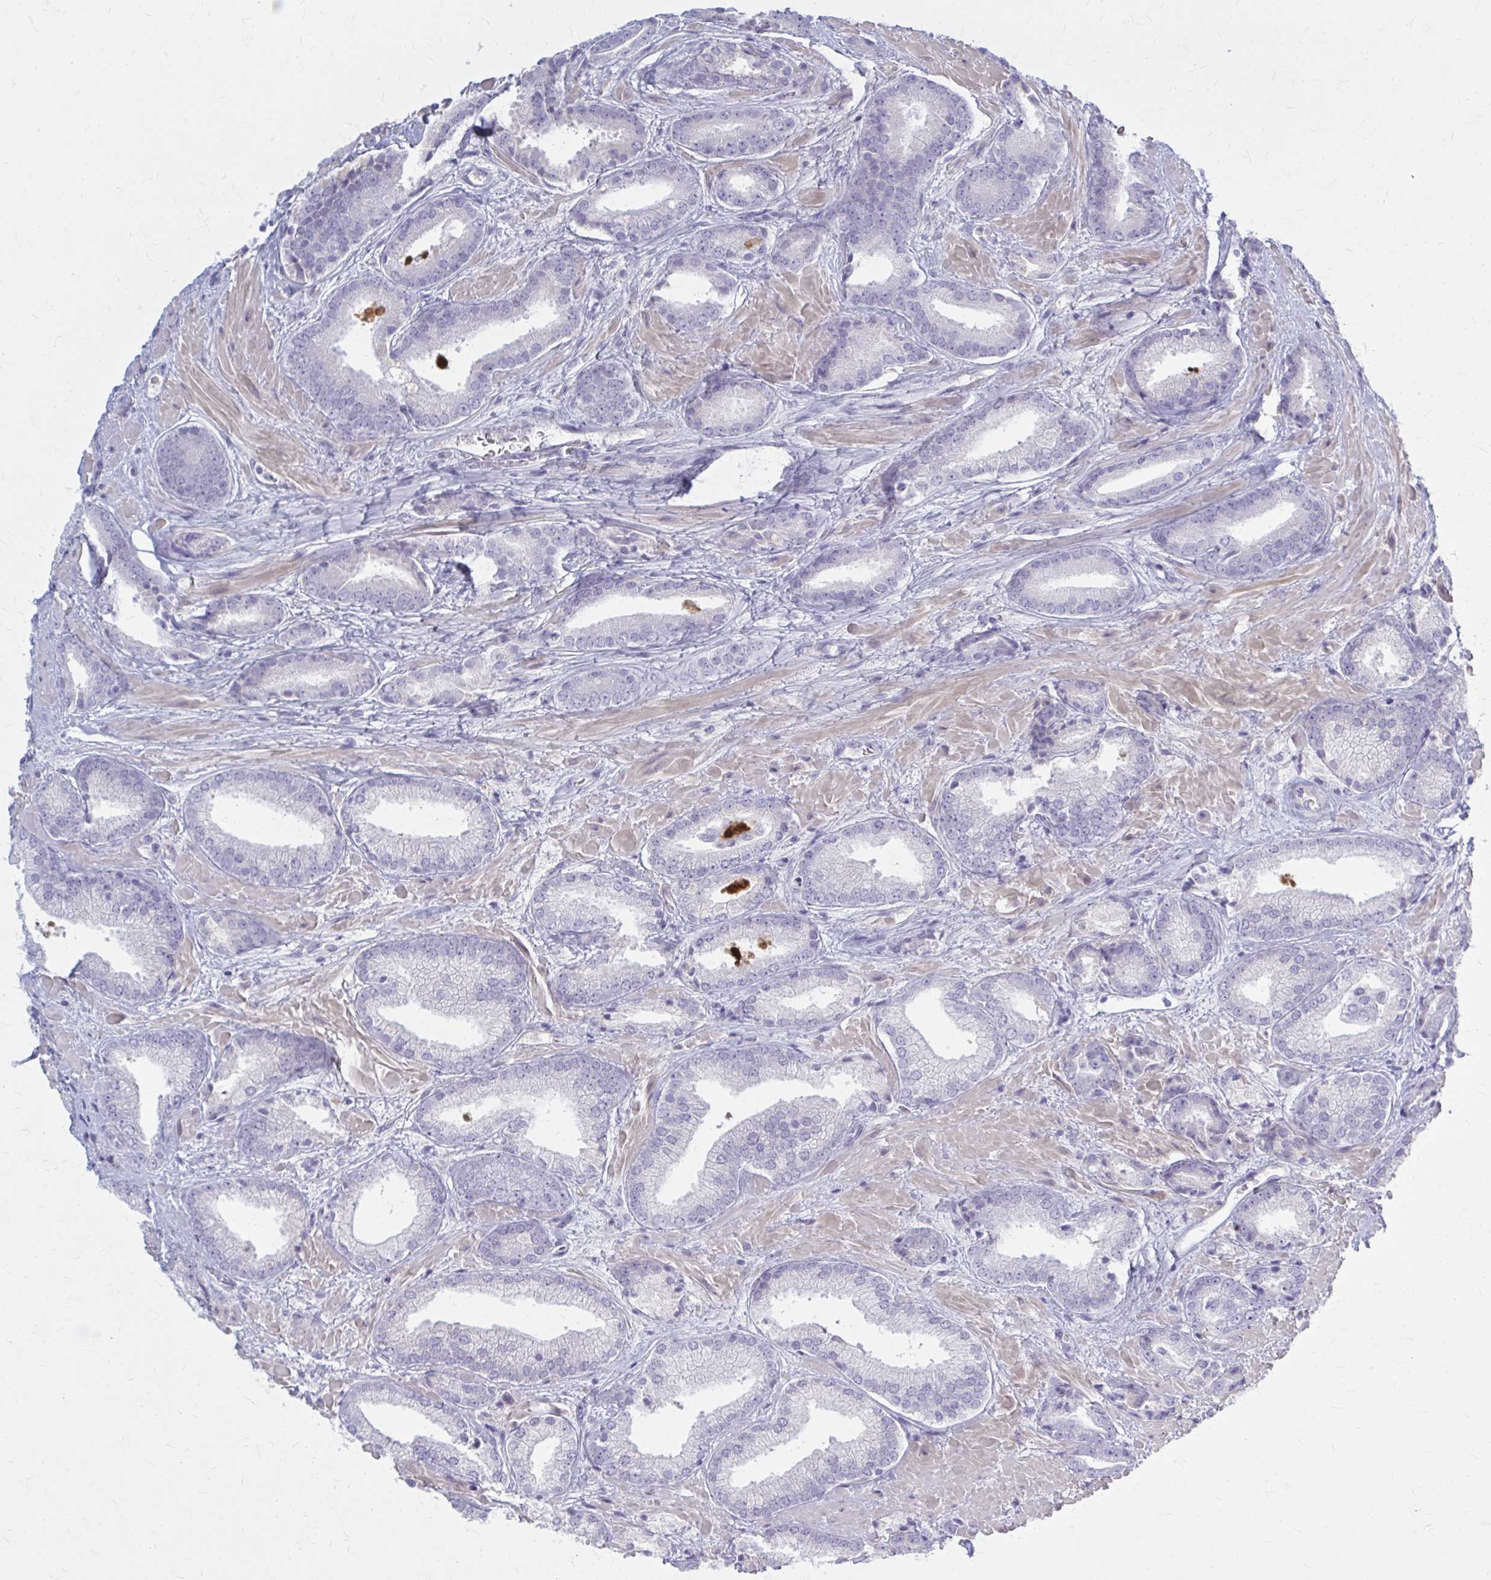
{"staining": {"intensity": "negative", "quantity": "none", "location": "none"}, "tissue": "prostate cancer", "cell_type": "Tumor cells", "image_type": "cancer", "snomed": [{"axis": "morphology", "description": "Adenocarcinoma, High grade"}, {"axis": "topography", "description": "Prostate"}], "caption": "Protein analysis of prostate cancer (adenocarcinoma (high-grade)) exhibits no significant staining in tumor cells.", "gene": "SERPIND1", "patient": {"sex": "male", "age": 56}}